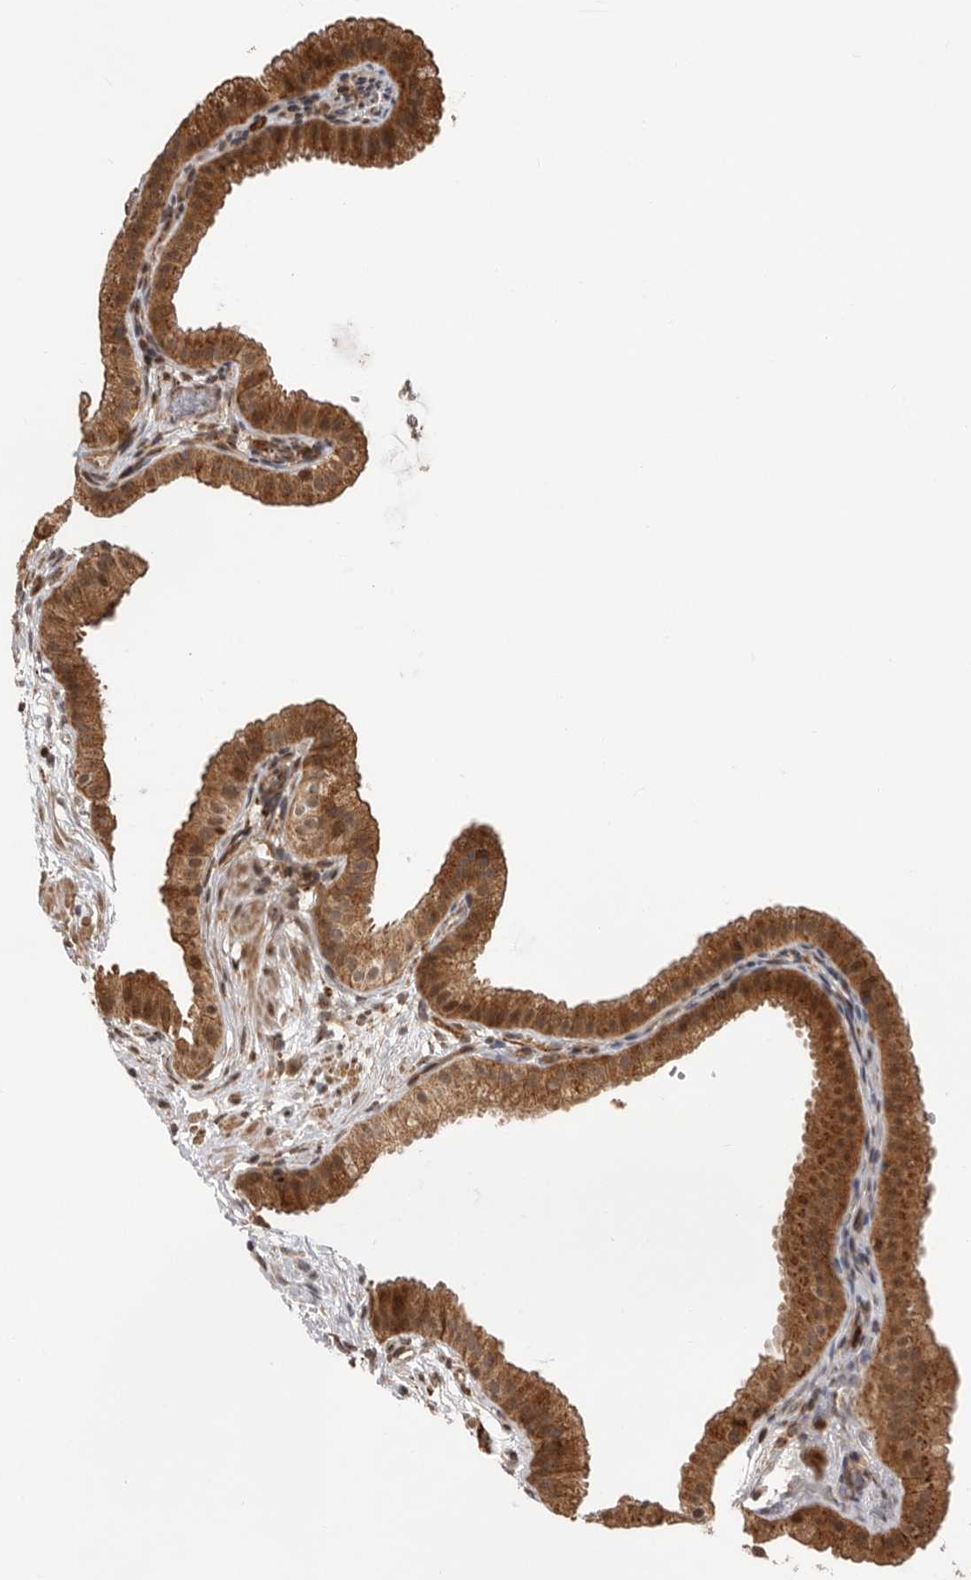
{"staining": {"intensity": "strong", "quantity": ">75%", "location": "cytoplasmic/membranous,nuclear"}, "tissue": "gallbladder", "cell_type": "Glandular cells", "image_type": "normal", "snomed": [{"axis": "morphology", "description": "Normal tissue, NOS"}, {"axis": "topography", "description": "Gallbladder"}], "caption": "About >75% of glandular cells in unremarkable gallbladder demonstrate strong cytoplasmic/membranous,nuclear protein staining as visualized by brown immunohistochemical staining.", "gene": "RNF157", "patient": {"sex": "female", "age": 64}}